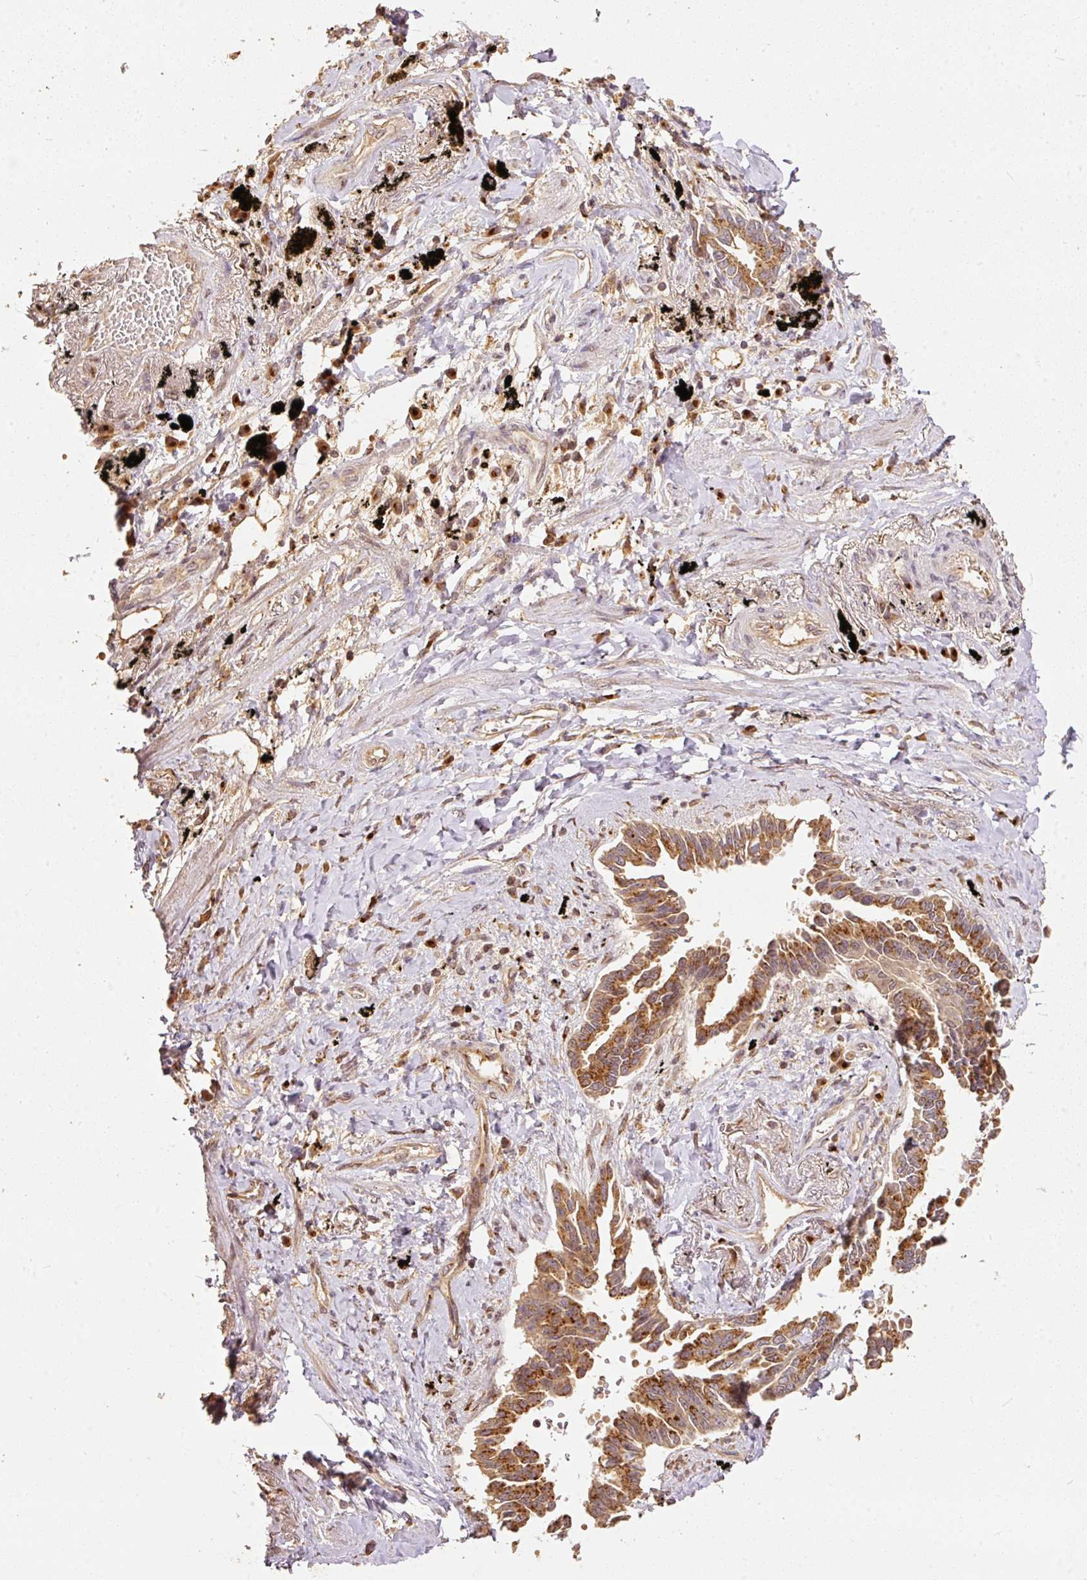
{"staining": {"intensity": "moderate", "quantity": ">75%", "location": "cytoplasmic/membranous"}, "tissue": "lung cancer", "cell_type": "Tumor cells", "image_type": "cancer", "snomed": [{"axis": "morphology", "description": "Adenocarcinoma, NOS"}, {"axis": "topography", "description": "Lung"}], "caption": "Immunohistochemical staining of human lung cancer exhibits medium levels of moderate cytoplasmic/membranous staining in about >75% of tumor cells.", "gene": "FUT8", "patient": {"sex": "male", "age": 67}}